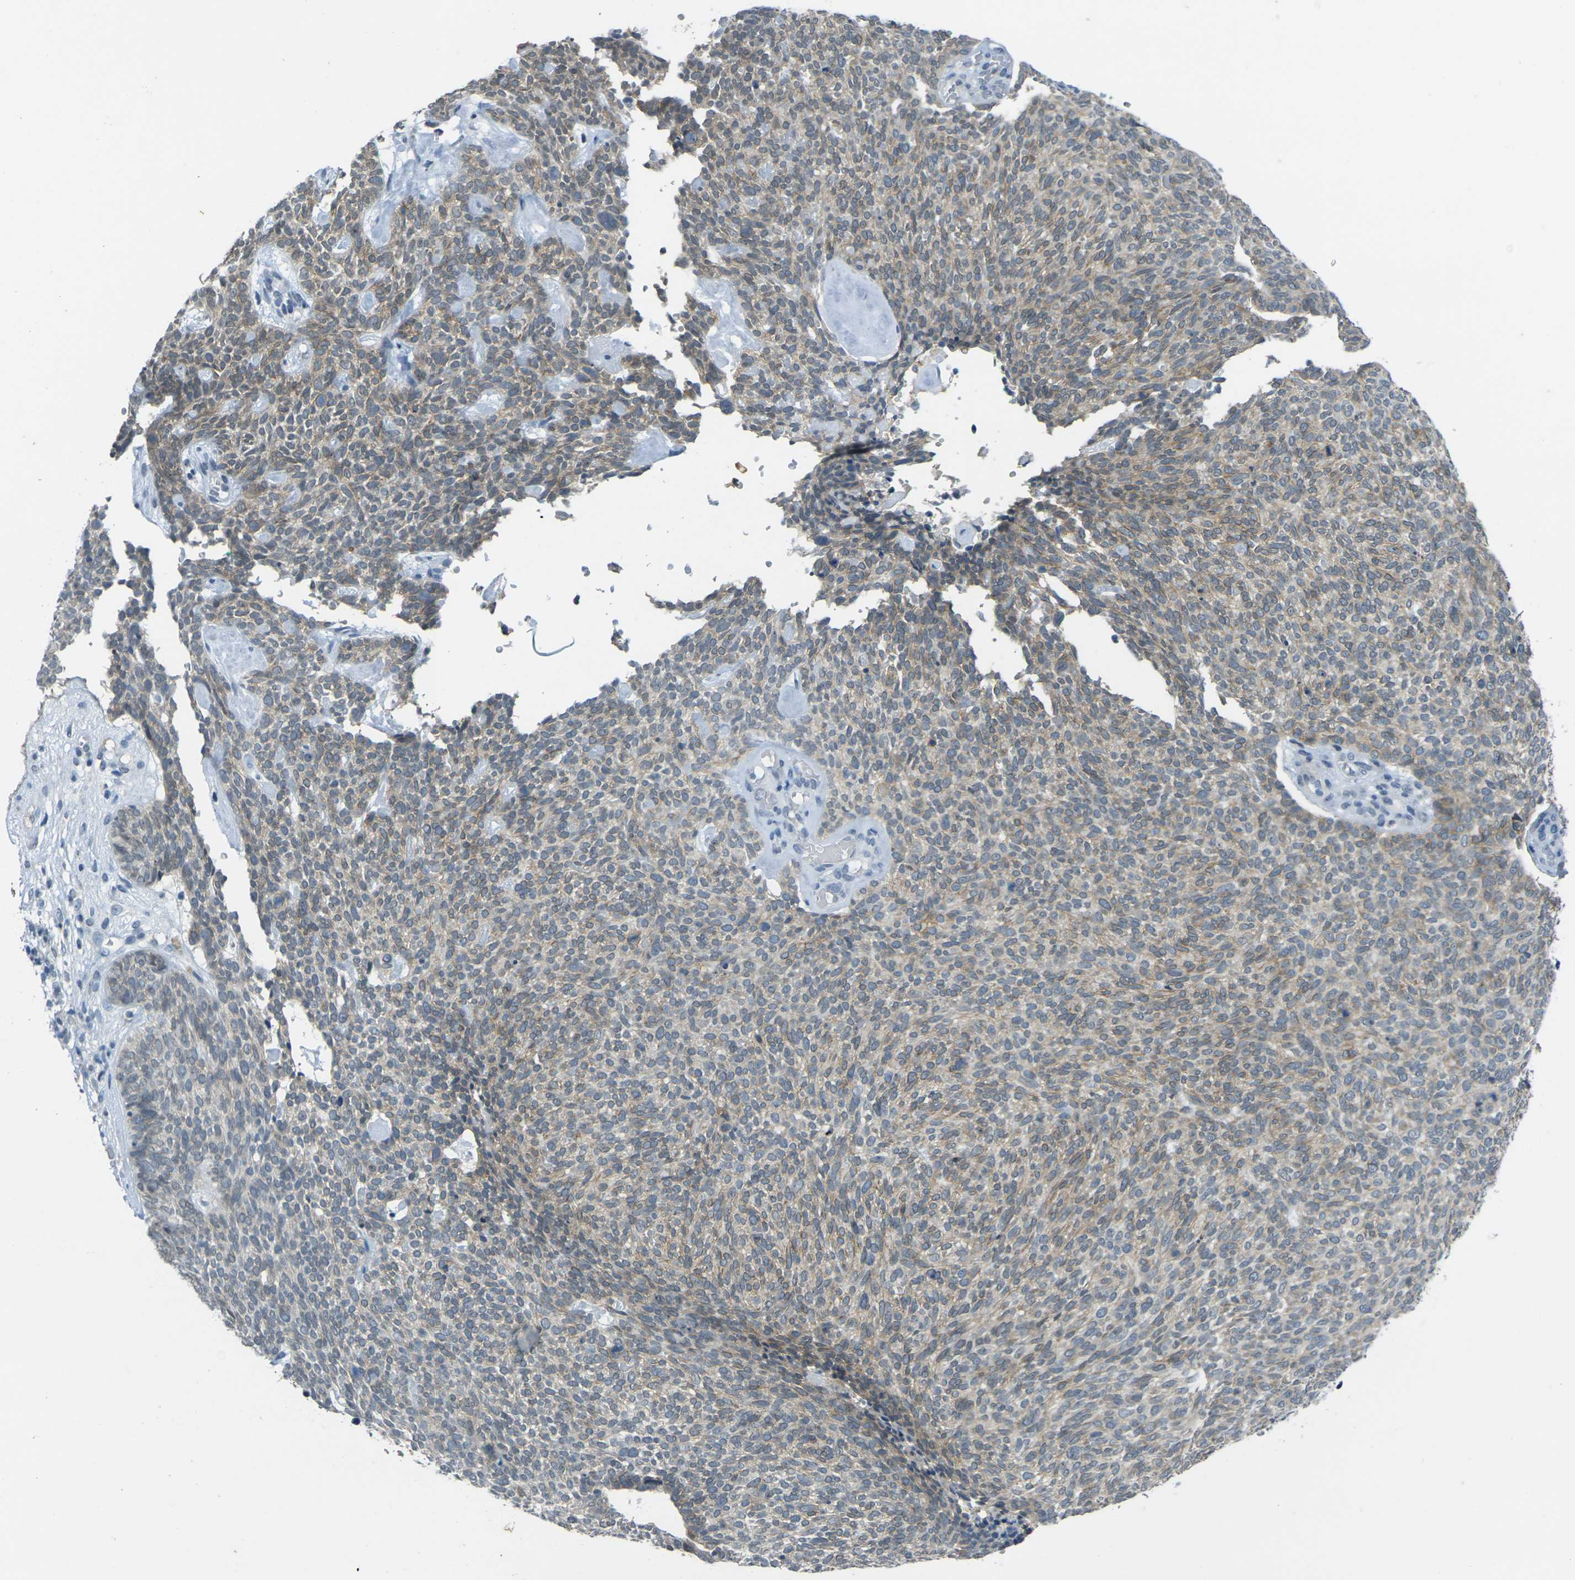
{"staining": {"intensity": "weak", "quantity": ">75%", "location": "cytoplasmic/membranous"}, "tissue": "skin cancer", "cell_type": "Tumor cells", "image_type": "cancer", "snomed": [{"axis": "morphology", "description": "Basal cell carcinoma"}, {"axis": "topography", "description": "Skin"}], "caption": "A brown stain labels weak cytoplasmic/membranous positivity of a protein in basal cell carcinoma (skin) tumor cells.", "gene": "SPTBN2", "patient": {"sex": "female", "age": 84}}